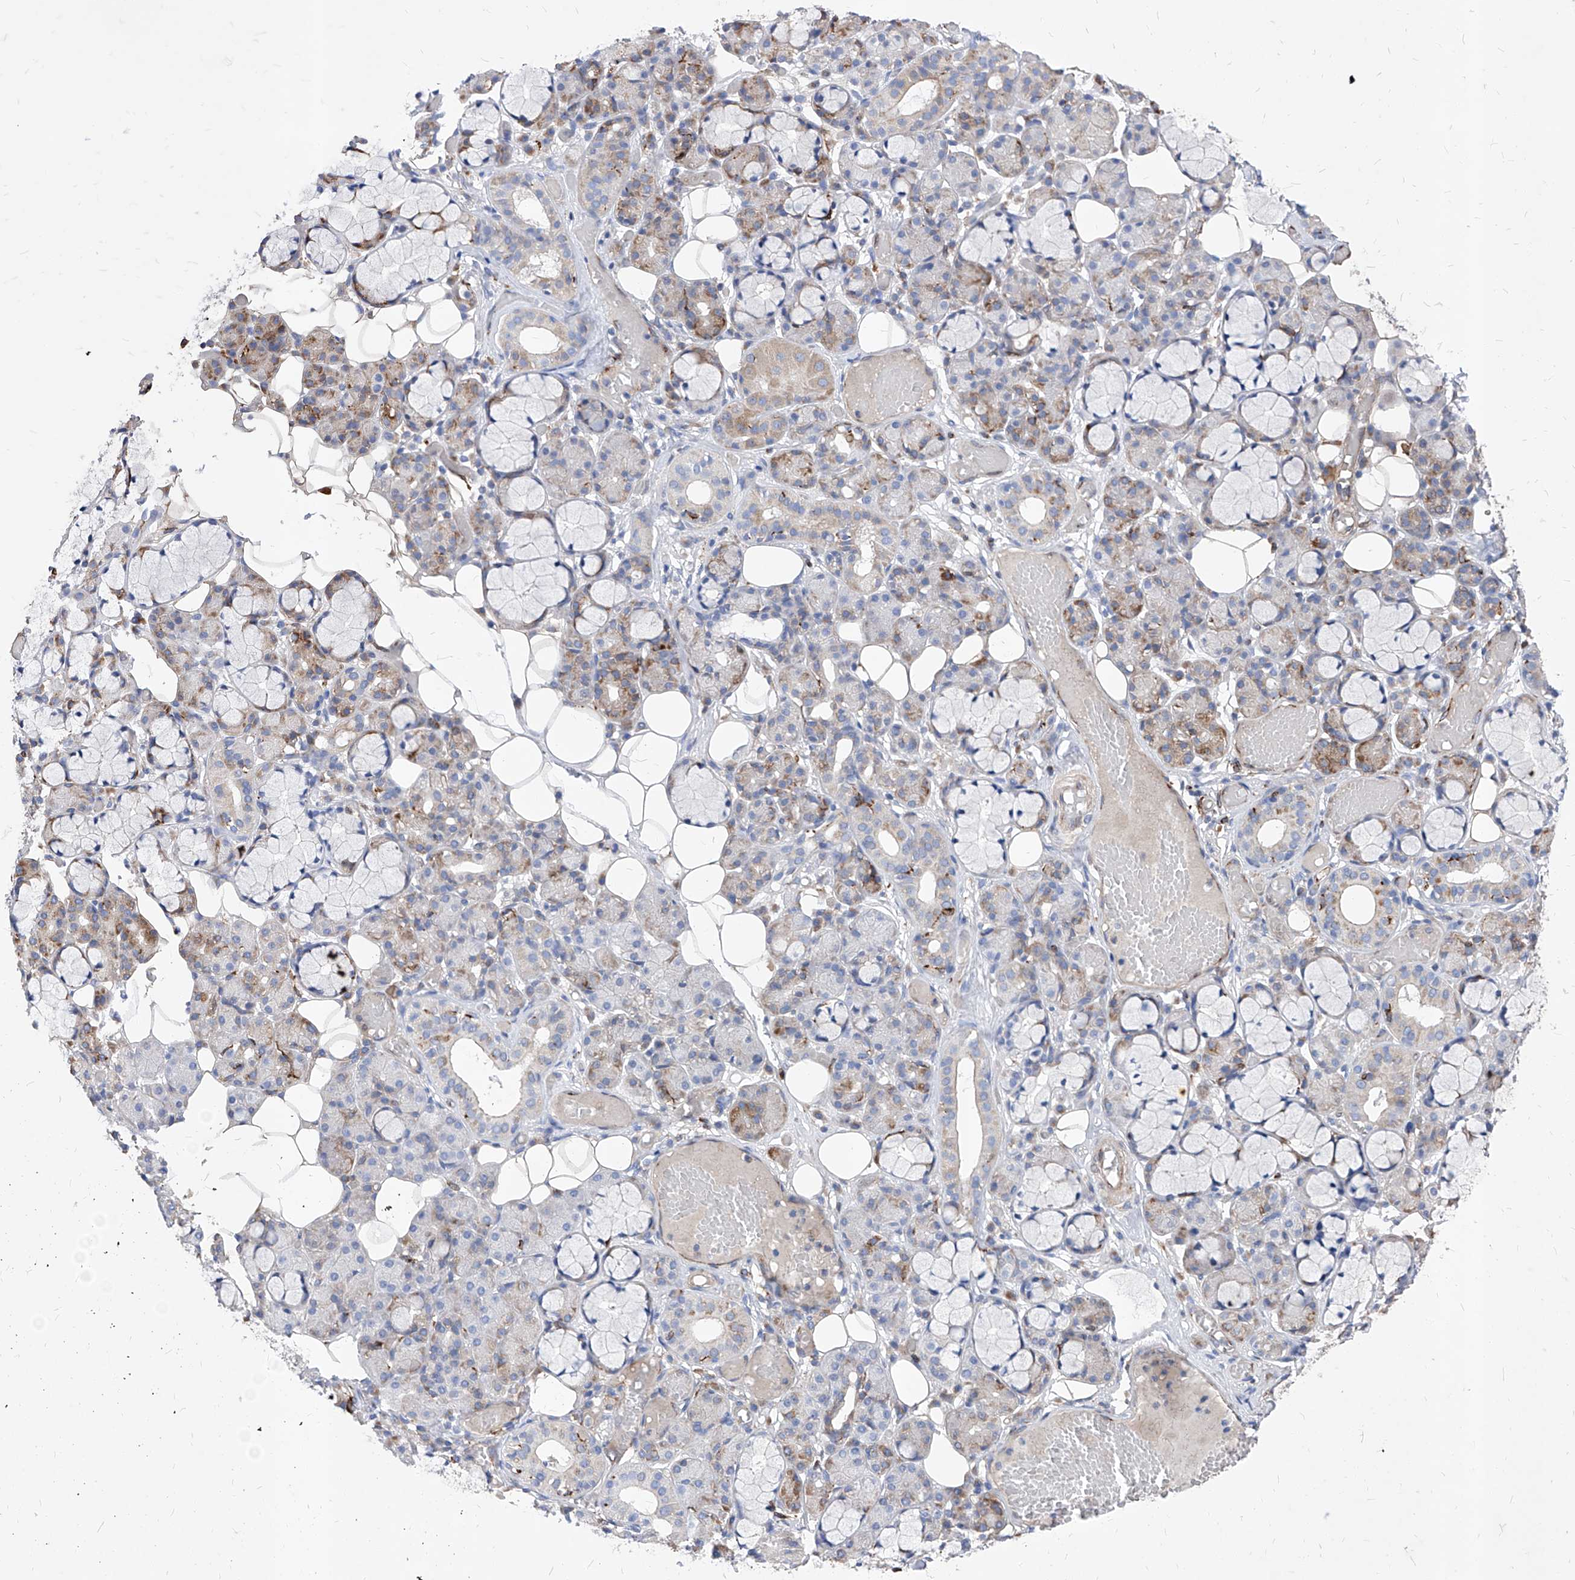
{"staining": {"intensity": "moderate", "quantity": "<25%", "location": "cytoplasmic/membranous"}, "tissue": "salivary gland", "cell_type": "Glandular cells", "image_type": "normal", "snomed": [{"axis": "morphology", "description": "Normal tissue, NOS"}, {"axis": "topography", "description": "Salivary gland"}], "caption": "IHC of benign salivary gland displays low levels of moderate cytoplasmic/membranous positivity in about <25% of glandular cells. (DAB IHC with brightfield microscopy, high magnification).", "gene": "UBOX5", "patient": {"sex": "male", "age": 63}}